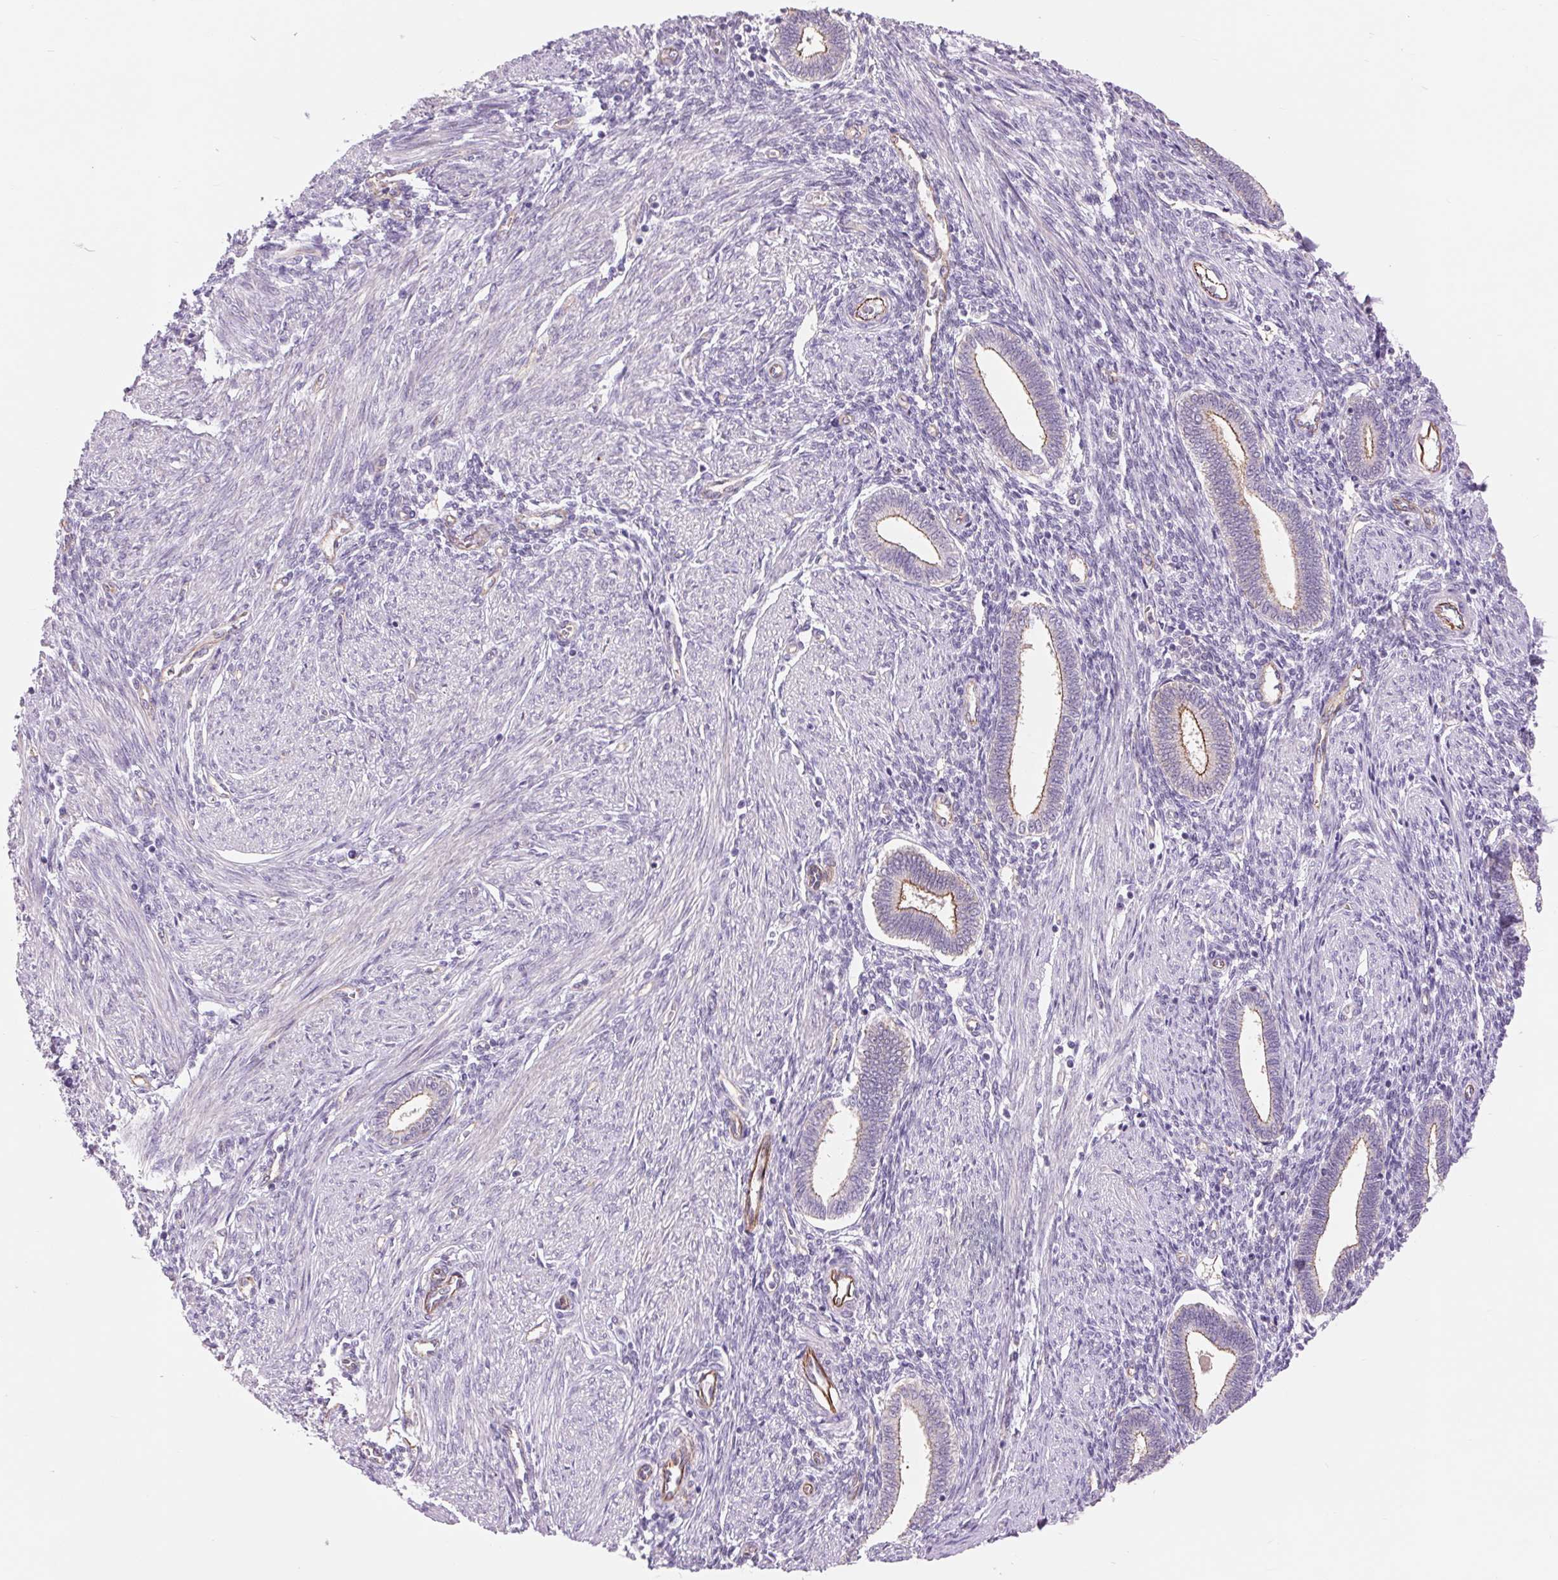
{"staining": {"intensity": "negative", "quantity": "none", "location": "none"}, "tissue": "endometrium", "cell_type": "Cells in endometrial stroma", "image_type": "normal", "snomed": [{"axis": "morphology", "description": "Normal tissue, NOS"}, {"axis": "topography", "description": "Endometrium"}], "caption": "Immunohistochemical staining of unremarkable endometrium reveals no significant positivity in cells in endometrial stroma. (Brightfield microscopy of DAB (3,3'-diaminobenzidine) immunohistochemistry at high magnification).", "gene": "DIXDC1", "patient": {"sex": "female", "age": 42}}